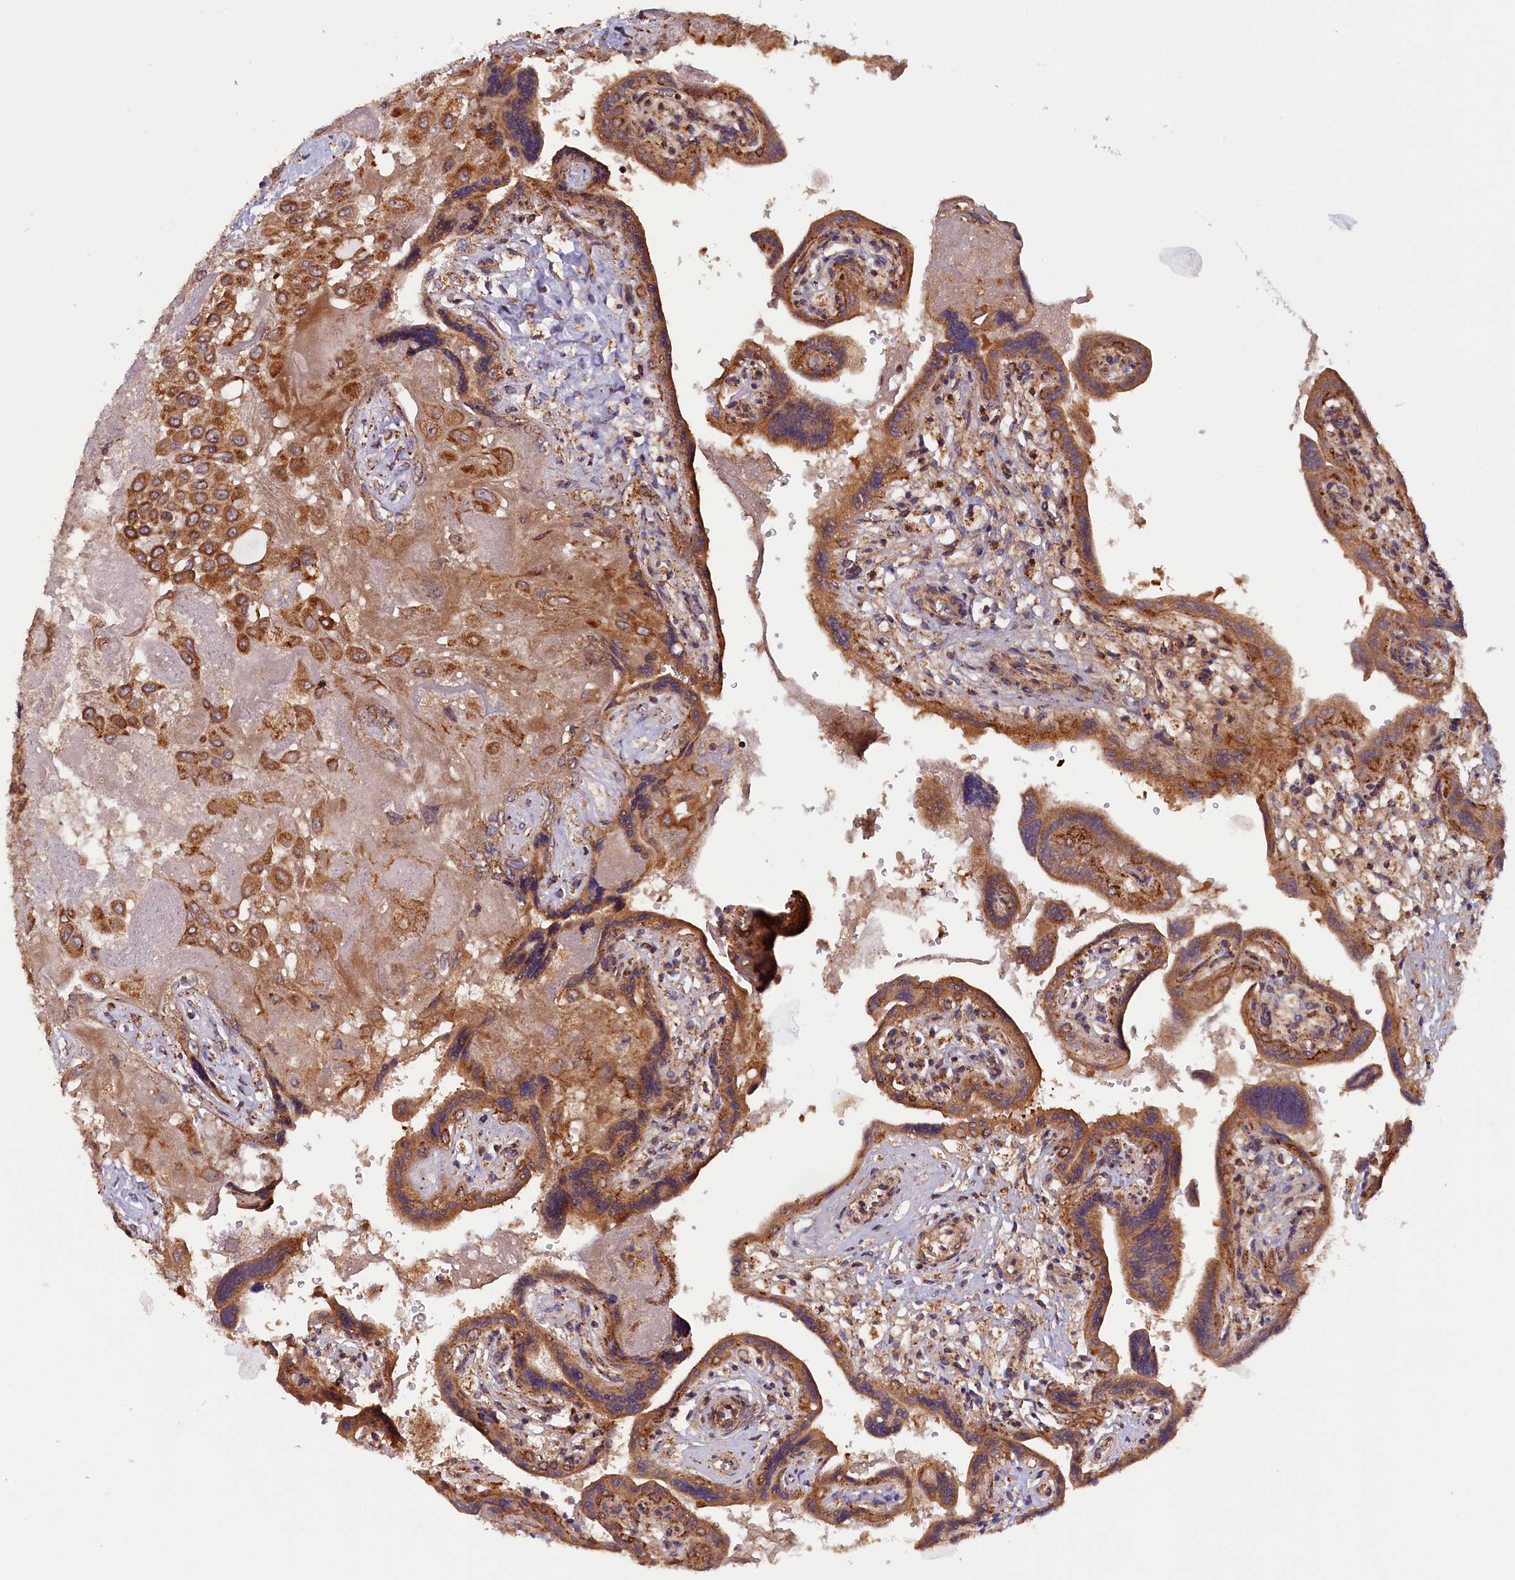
{"staining": {"intensity": "strong", "quantity": ">75%", "location": "cytoplasmic/membranous"}, "tissue": "placenta", "cell_type": "Decidual cells", "image_type": "normal", "snomed": [{"axis": "morphology", "description": "Normal tissue, NOS"}, {"axis": "topography", "description": "Placenta"}], "caption": "Immunohistochemistry (IHC) histopathology image of benign human placenta stained for a protein (brown), which displays high levels of strong cytoplasmic/membranous positivity in about >75% of decidual cells.", "gene": "DUS3L", "patient": {"sex": "female", "age": 37}}